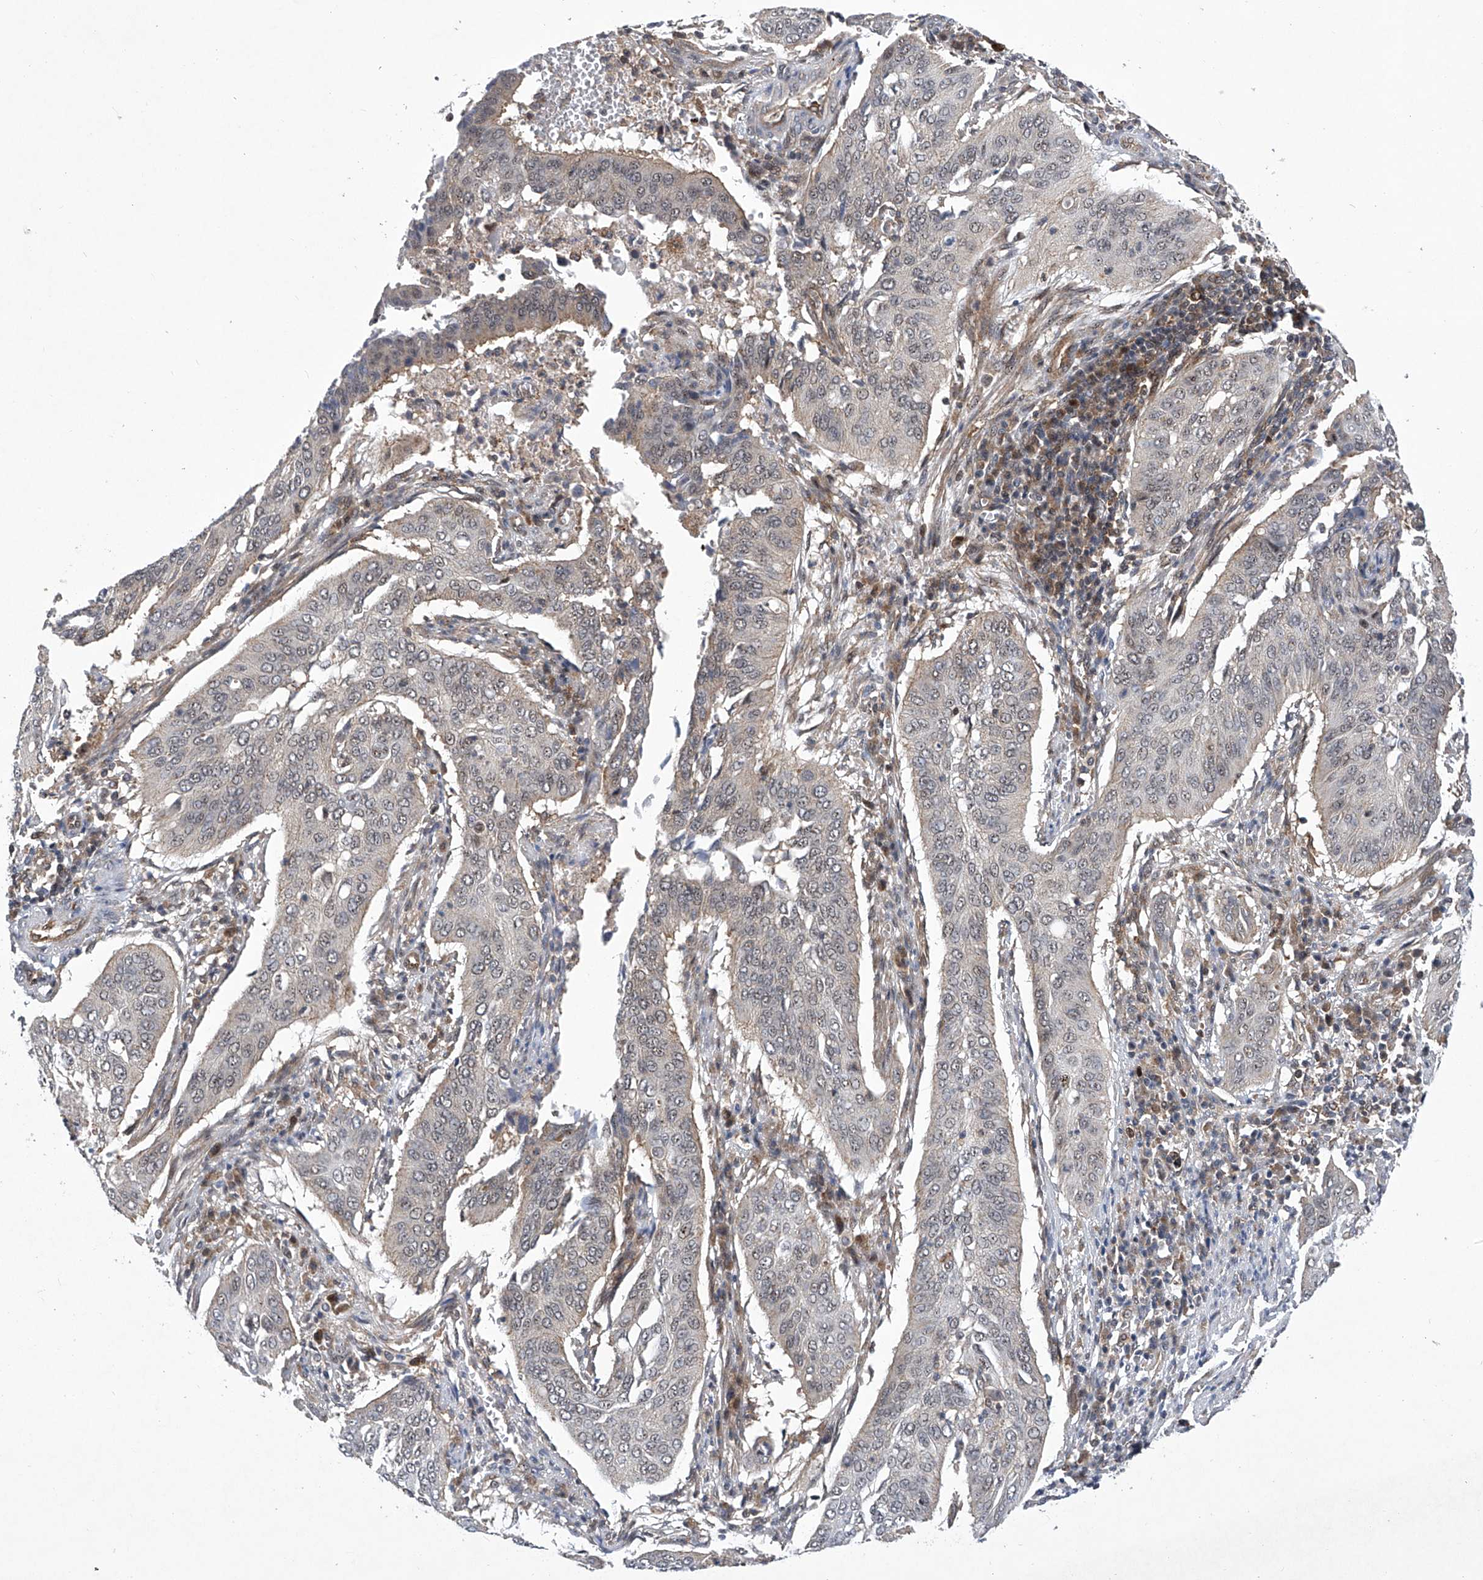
{"staining": {"intensity": "negative", "quantity": "none", "location": "none"}, "tissue": "cervical cancer", "cell_type": "Tumor cells", "image_type": "cancer", "snomed": [{"axis": "morphology", "description": "Squamous cell carcinoma, NOS"}, {"axis": "topography", "description": "Cervix"}], "caption": "Tumor cells are negative for protein expression in human squamous cell carcinoma (cervical).", "gene": "CISH", "patient": {"sex": "female", "age": 39}}